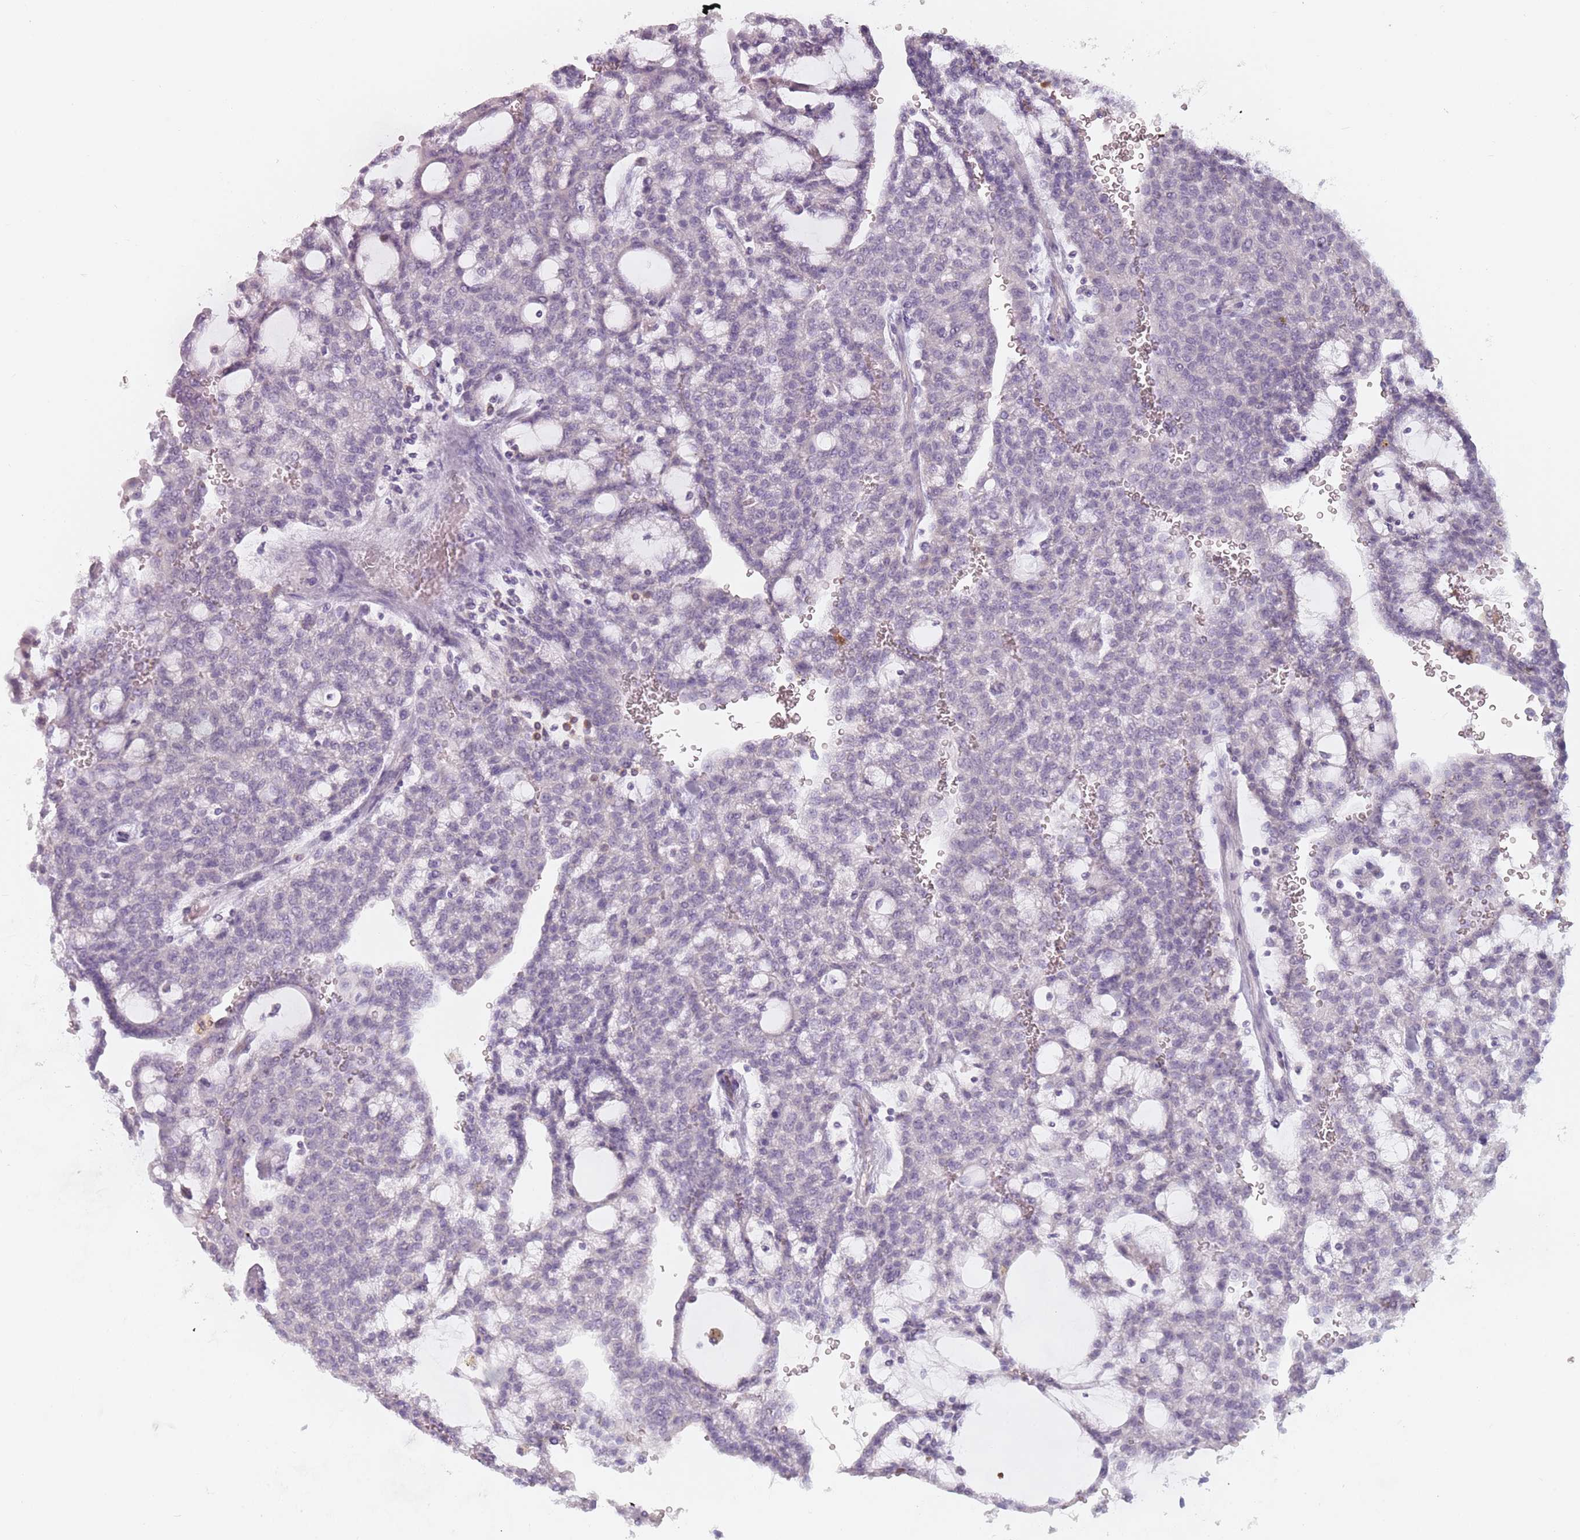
{"staining": {"intensity": "negative", "quantity": "none", "location": "none"}, "tissue": "renal cancer", "cell_type": "Tumor cells", "image_type": "cancer", "snomed": [{"axis": "morphology", "description": "Adenocarcinoma, NOS"}, {"axis": "topography", "description": "Kidney"}], "caption": "Tumor cells show no significant protein positivity in adenocarcinoma (renal). (Brightfield microscopy of DAB (3,3'-diaminobenzidine) IHC at high magnification).", "gene": "ZNF584", "patient": {"sex": "male", "age": 63}}